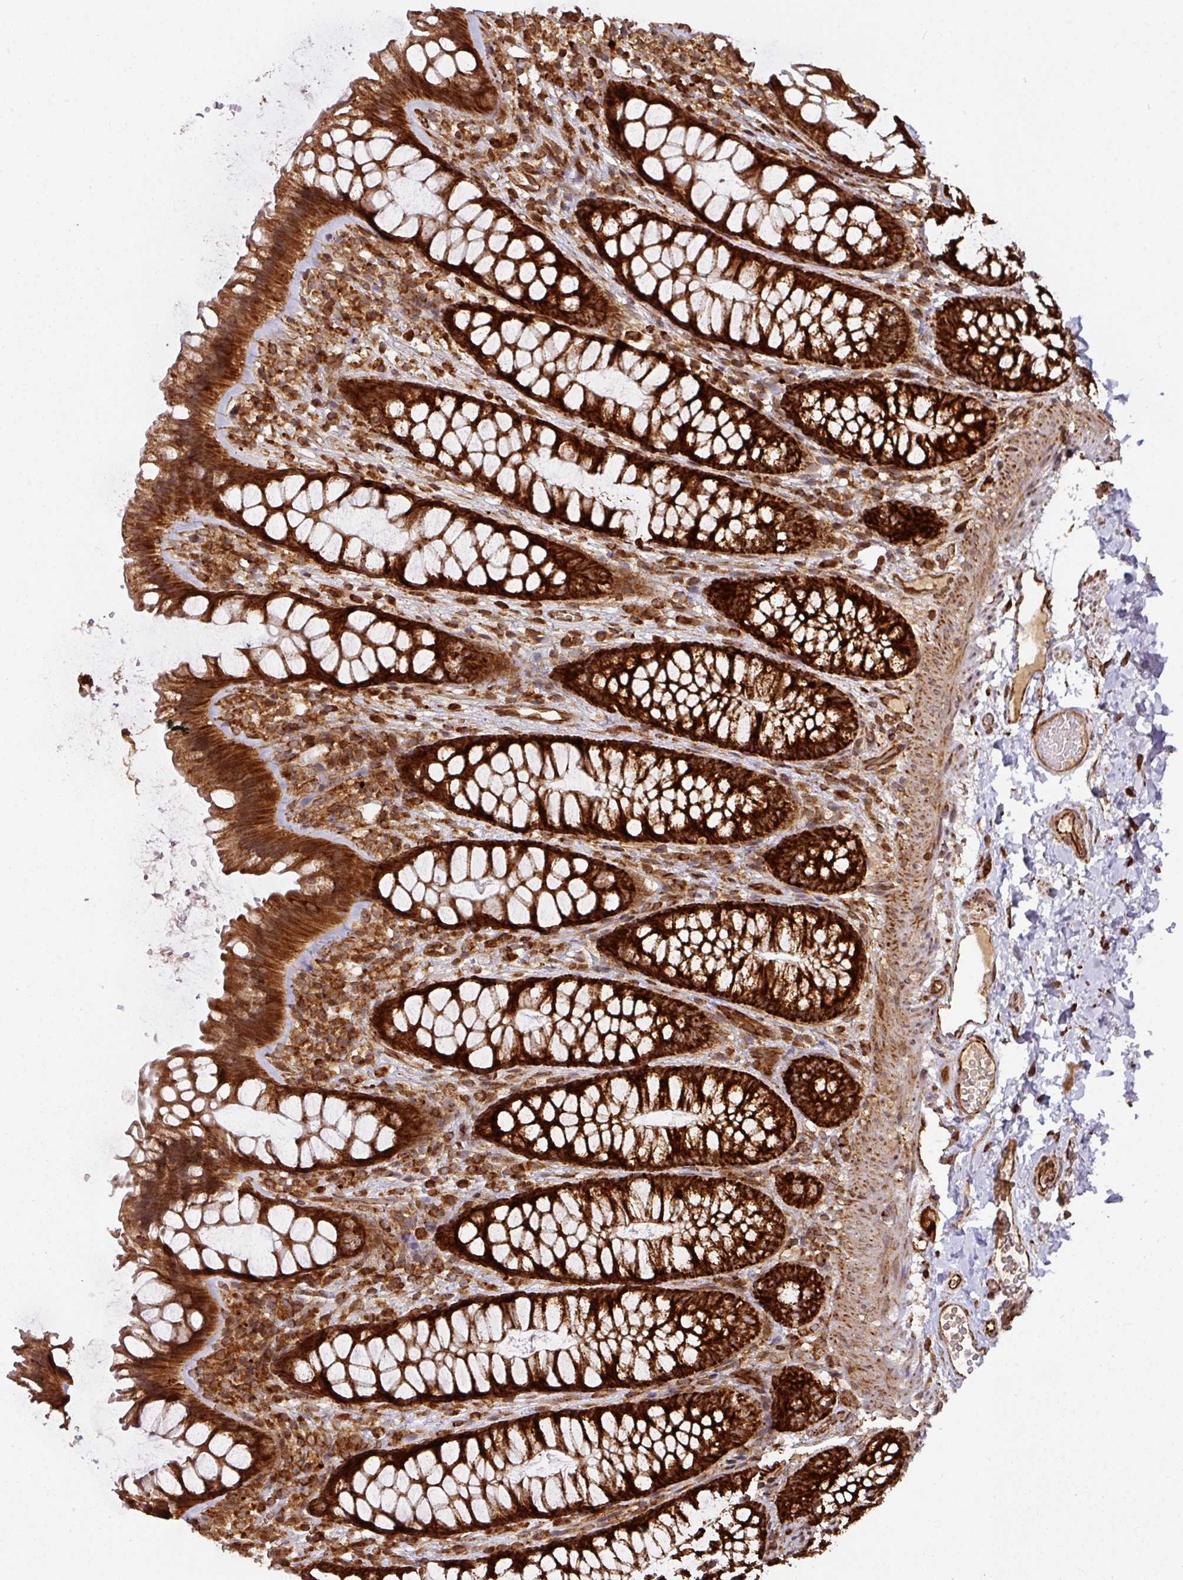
{"staining": {"intensity": "moderate", "quantity": ">75%", "location": "cytoplasmic/membranous"}, "tissue": "colon", "cell_type": "Endothelial cells", "image_type": "normal", "snomed": [{"axis": "morphology", "description": "Normal tissue, NOS"}, {"axis": "topography", "description": "Colon"}], "caption": "Protein staining shows moderate cytoplasmic/membranous expression in approximately >75% of endothelial cells in unremarkable colon. (Stains: DAB in brown, nuclei in blue, Microscopy: brightfield microscopy at high magnification).", "gene": "TRAP1", "patient": {"sex": "male", "age": 46}}